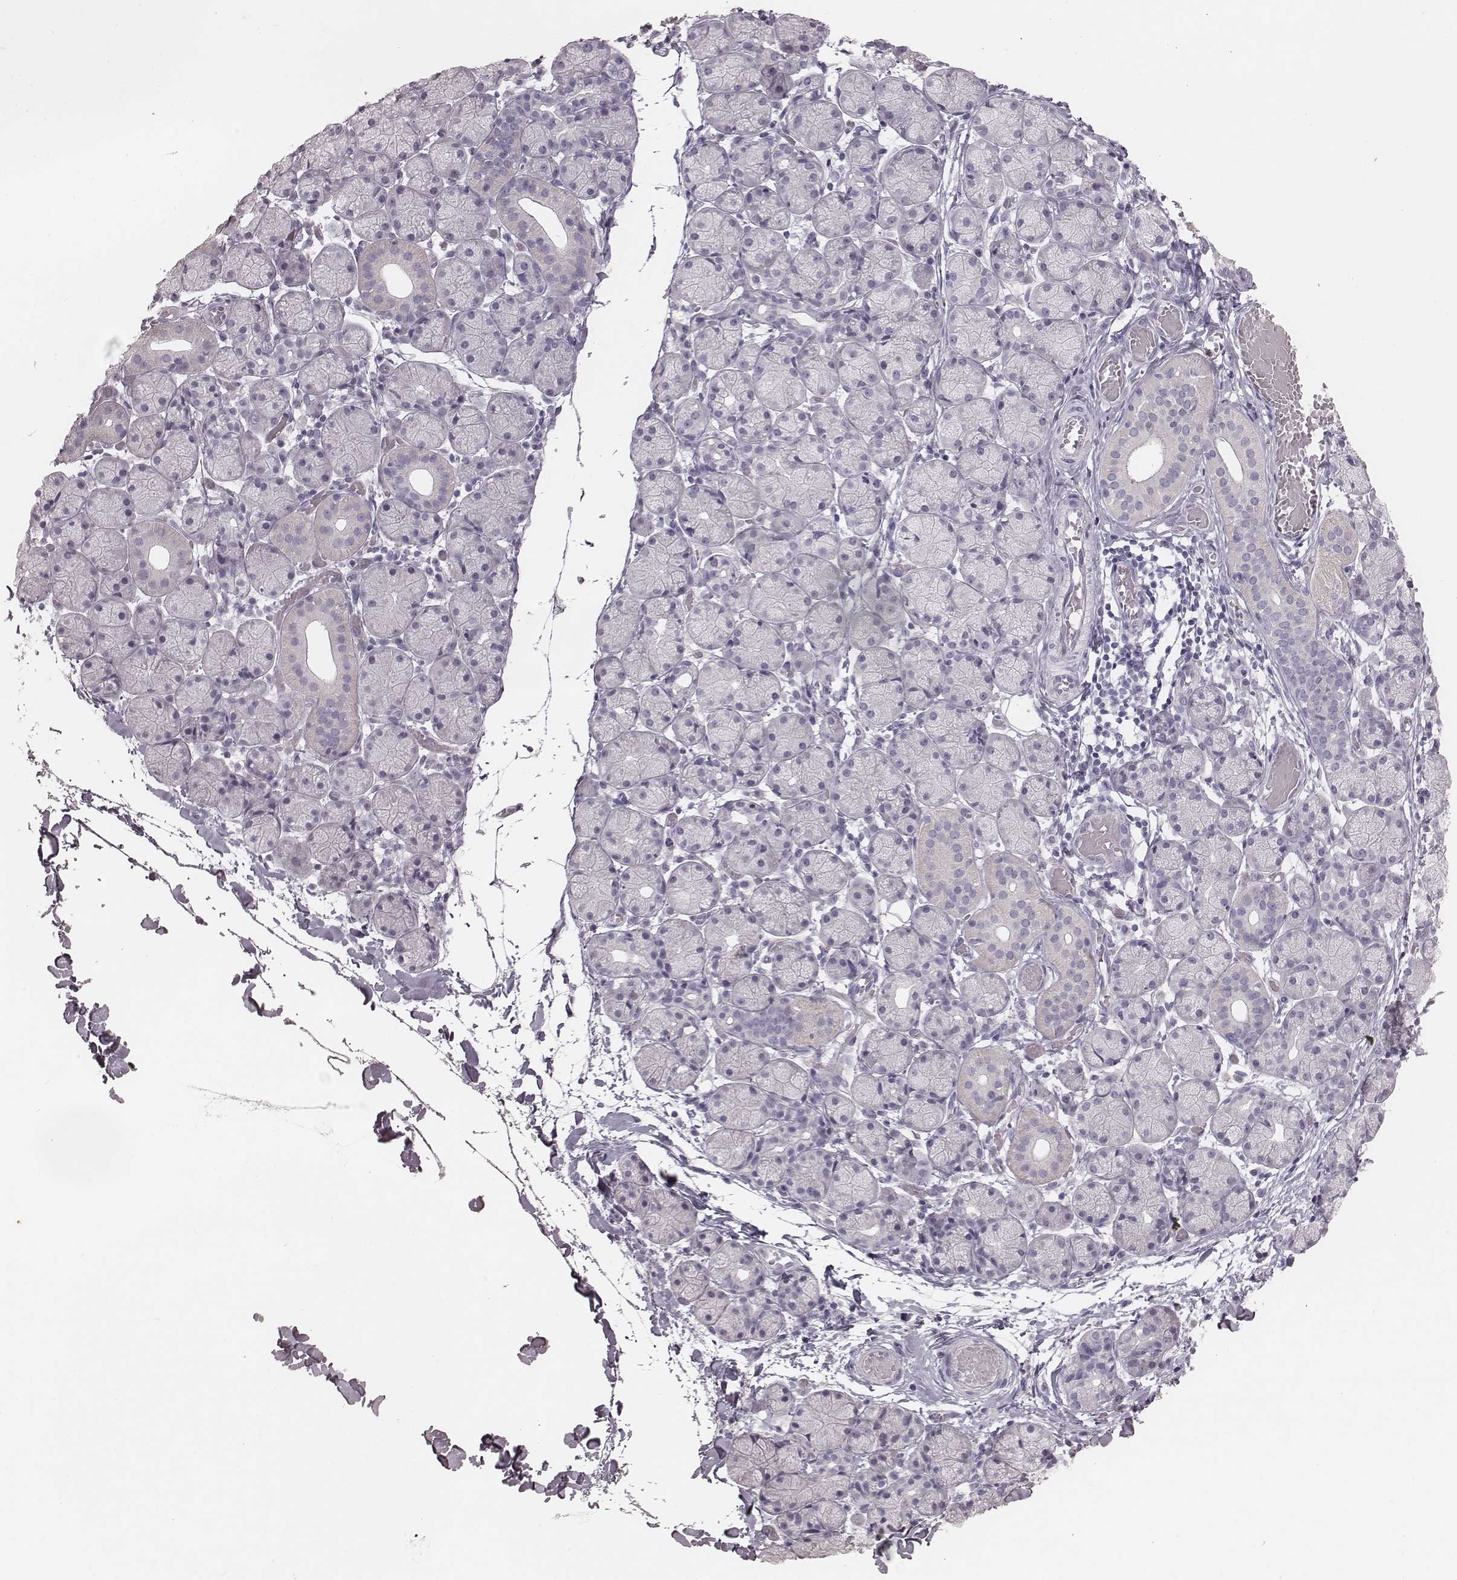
{"staining": {"intensity": "negative", "quantity": "none", "location": "none"}, "tissue": "salivary gland", "cell_type": "Glandular cells", "image_type": "normal", "snomed": [{"axis": "morphology", "description": "Normal tissue, NOS"}, {"axis": "topography", "description": "Salivary gland"}], "caption": "This is a image of IHC staining of benign salivary gland, which shows no expression in glandular cells.", "gene": "ZP4", "patient": {"sex": "female", "age": 24}}